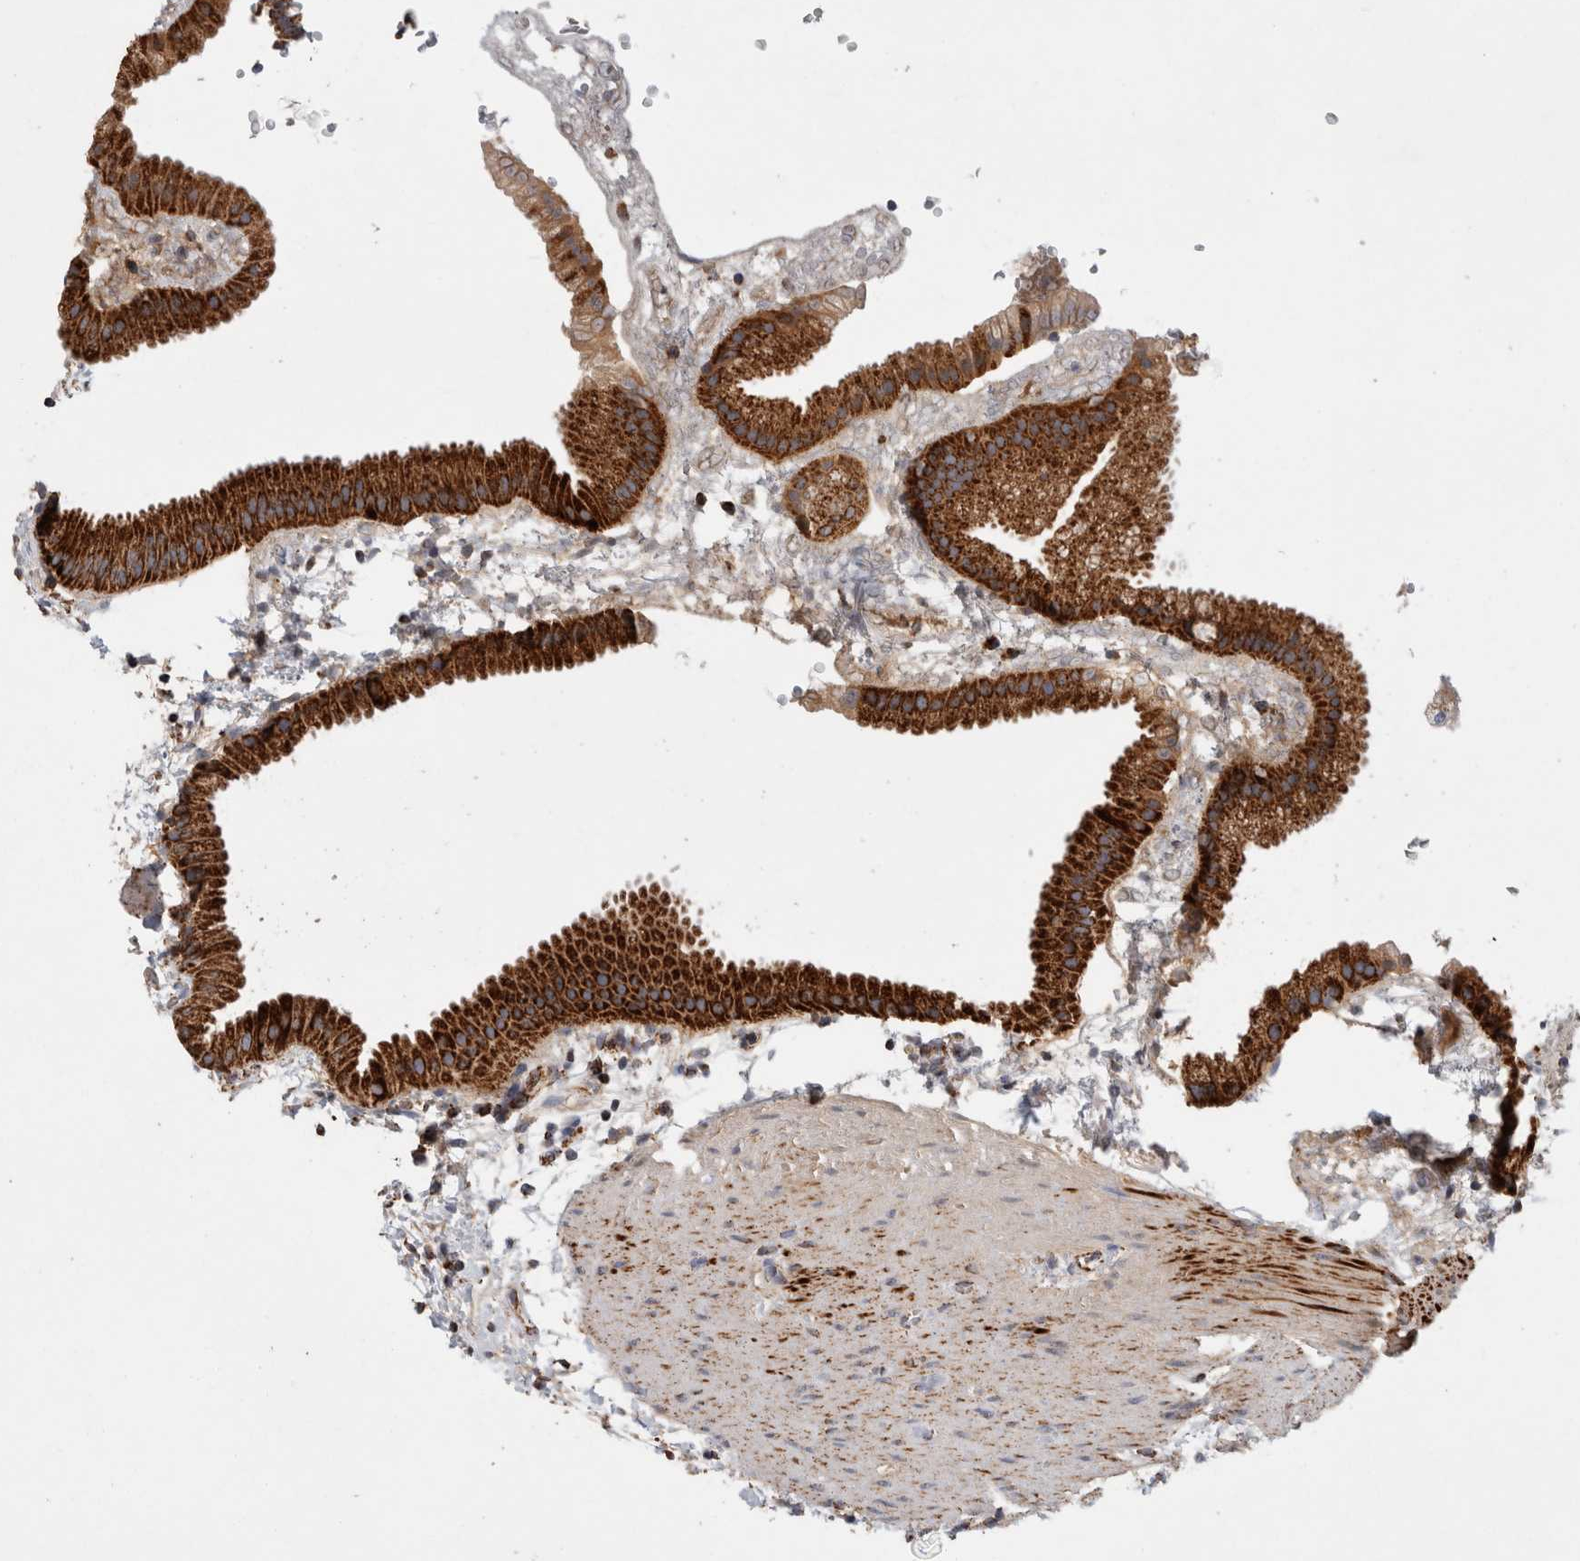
{"staining": {"intensity": "strong", "quantity": ">75%", "location": "cytoplasmic/membranous"}, "tissue": "gallbladder", "cell_type": "Glandular cells", "image_type": "normal", "snomed": [{"axis": "morphology", "description": "Normal tissue, NOS"}, {"axis": "topography", "description": "Gallbladder"}], "caption": "Approximately >75% of glandular cells in unremarkable human gallbladder demonstrate strong cytoplasmic/membranous protein positivity as visualized by brown immunohistochemical staining.", "gene": "IARS2", "patient": {"sex": "female", "age": 64}}